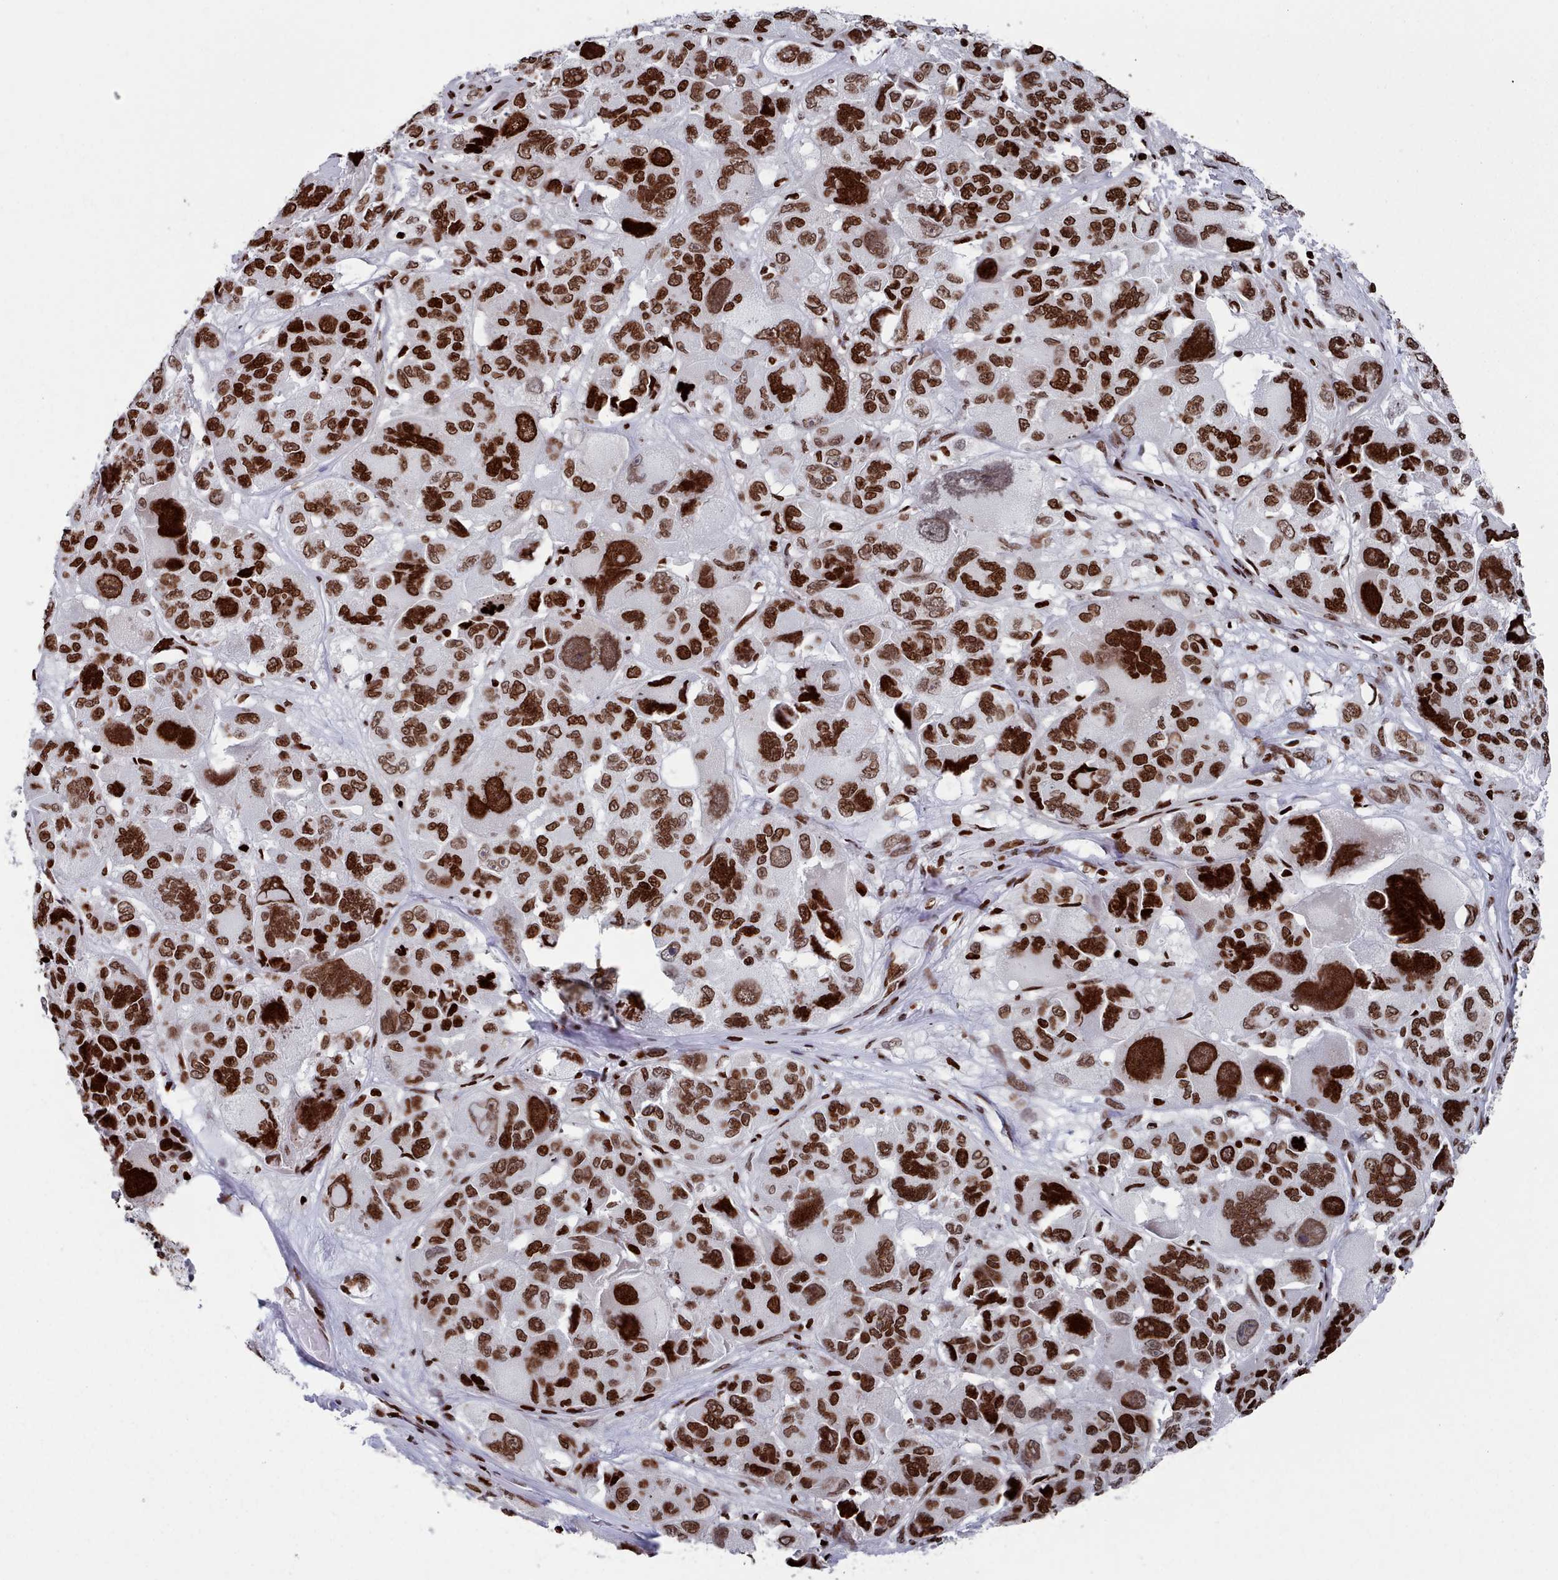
{"staining": {"intensity": "strong", "quantity": ">75%", "location": "nuclear"}, "tissue": "melanoma", "cell_type": "Tumor cells", "image_type": "cancer", "snomed": [{"axis": "morphology", "description": "Malignant melanoma, NOS"}, {"axis": "topography", "description": "Skin"}], "caption": "A brown stain shows strong nuclear expression of a protein in melanoma tumor cells.", "gene": "PCDHB12", "patient": {"sex": "female", "age": 66}}